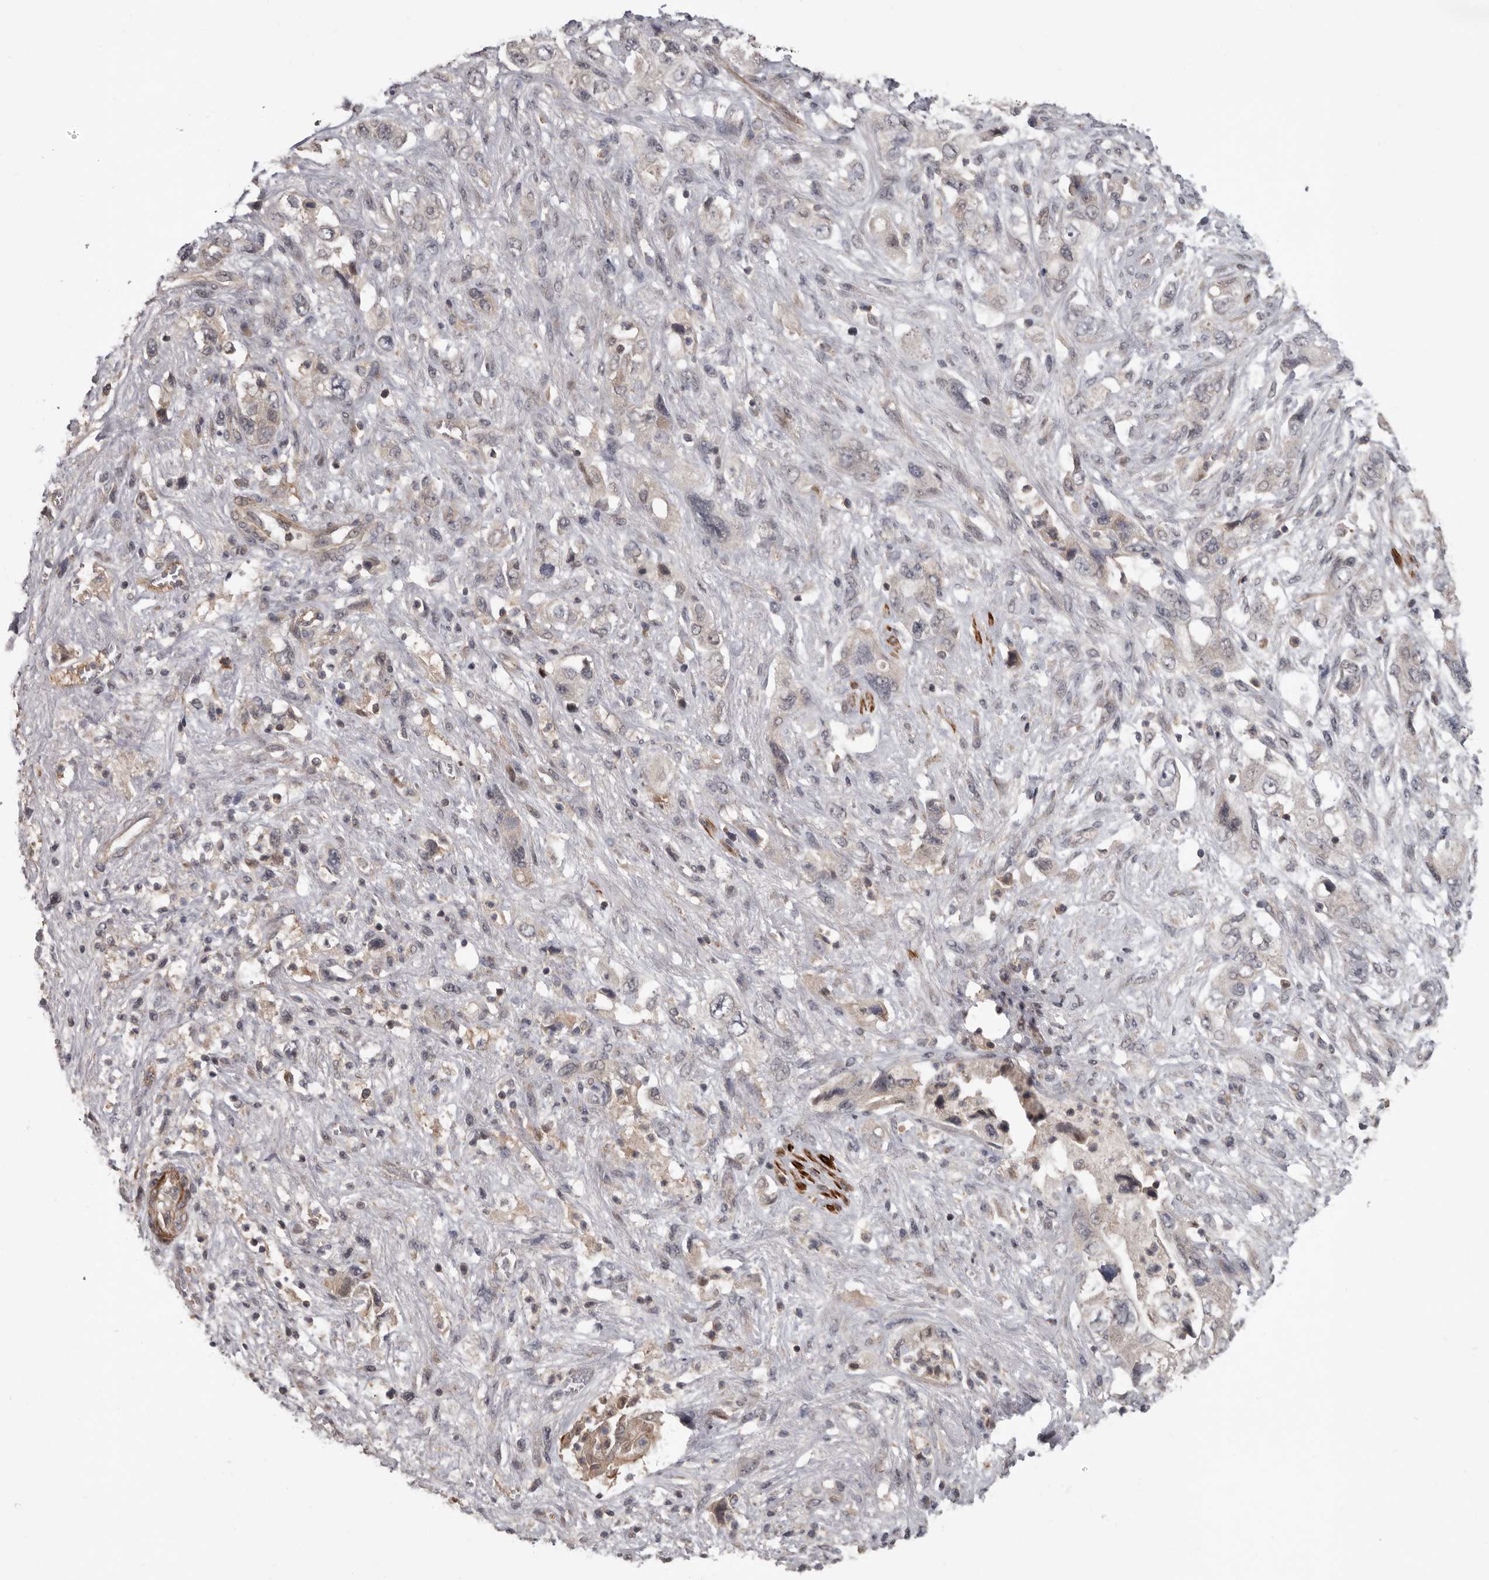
{"staining": {"intensity": "weak", "quantity": "25%-75%", "location": "cytoplasmic/membranous"}, "tissue": "pancreatic cancer", "cell_type": "Tumor cells", "image_type": "cancer", "snomed": [{"axis": "morphology", "description": "Adenocarcinoma, NOS"}, {"axis": "topography", "description": "Pancreas"}], "caption": "Weak cytoplasmic/membranous expression is identified in approximately 25%-75% of tumor cells in pancreatic cancer.", "gene": "FGFR4", "patient": {"sex": "female", "age": 73}}